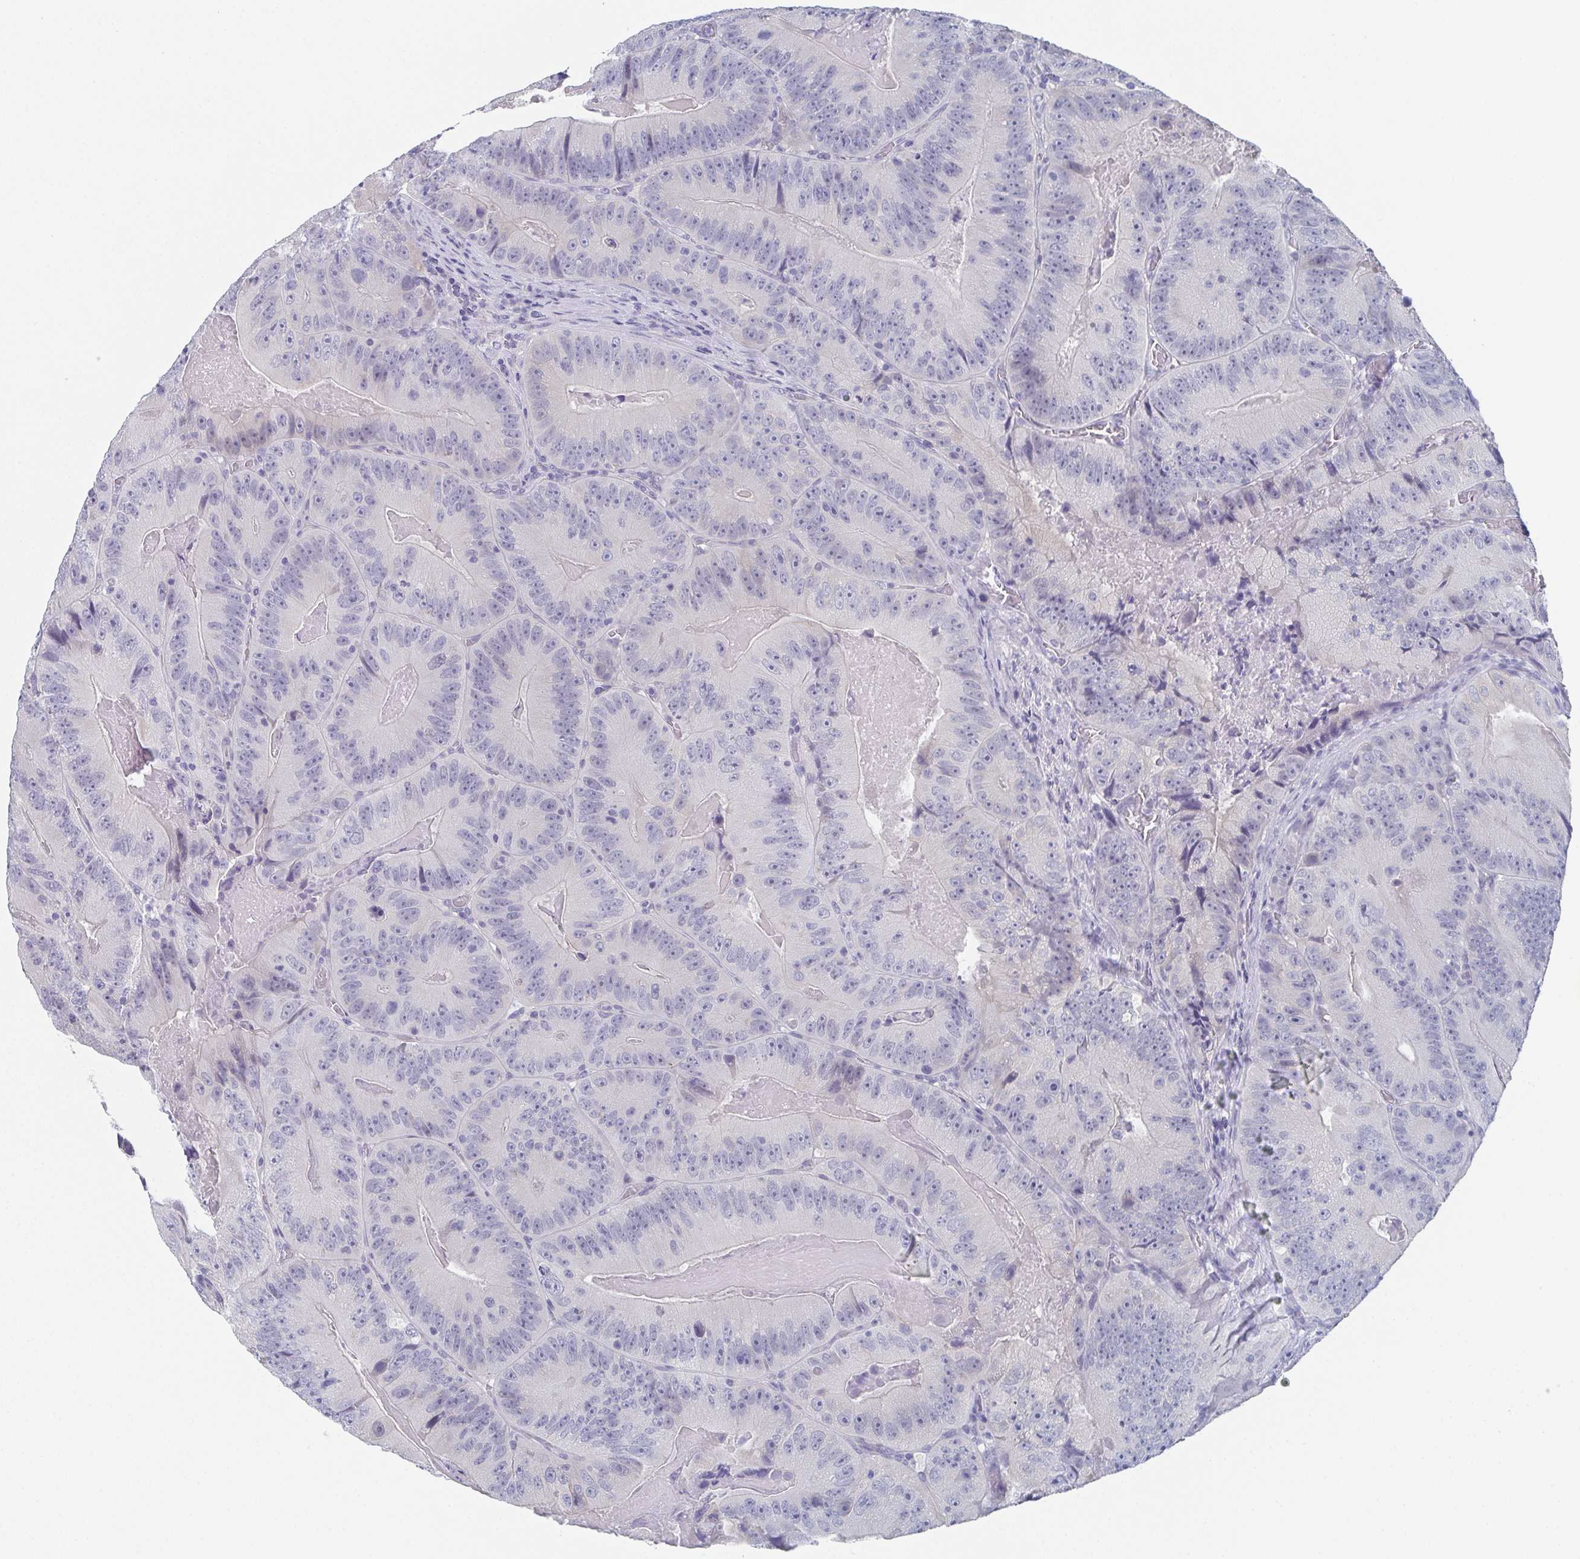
{"staining": {"intensity": "negative", "quantity": "none", "location": "none"}, "tissue": "colorectal cancer", "cell_type": "Tumor cells", "image_type": "cancer", "snomed": [{"axis": "morphology", "description": "Adenocarcinoma, NOS"}, {"axis": "topography", "description": "Colon"}], "caption": "Tumor cells are negative for brown protein staining in colorectal cancer.", "gene": "DYDC2", "patient": {"sex": "female", "age": 86}}